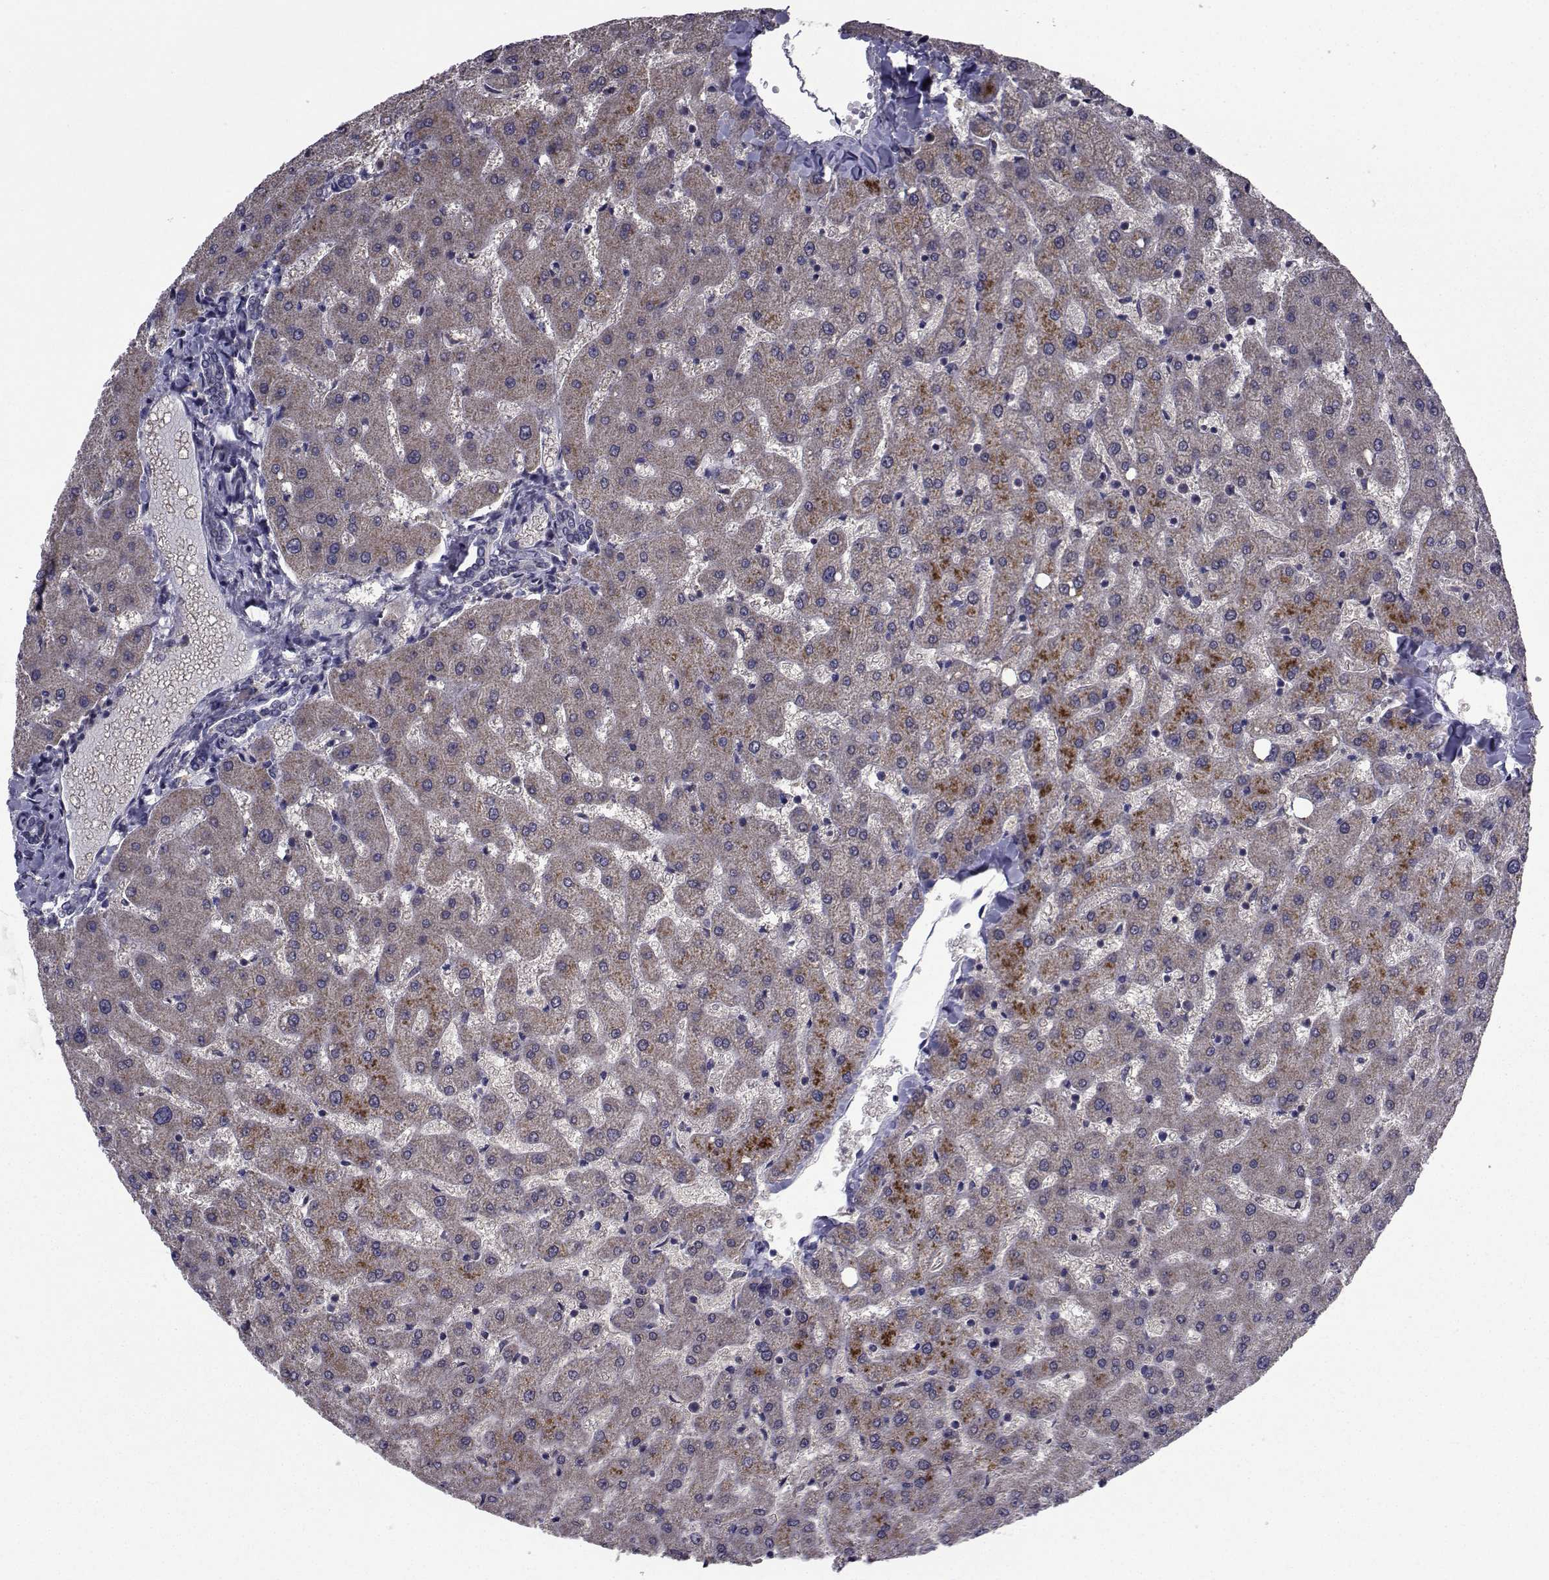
{"staining": {"intensity": "negative", "quantity": "none", "location": "none"}, "tissue": "liver", "cell_type": "Cholangiocytes", "image_type": "normal", "snomed": [{"axis": "morphology", "description": "Normal tissue, NOS"}, {"axis": "topography", "description": "Liver"}], "caption": "Immunohistochemistry (IHC) photomicrograph of benign liver: liver stained with DAB (3,3'-diaminobenzidine) demonstrates no significant protein positivity in cholangiocytes.", "gene": "CYP2S1", "patient": {"sex": "female", "age": 50}}